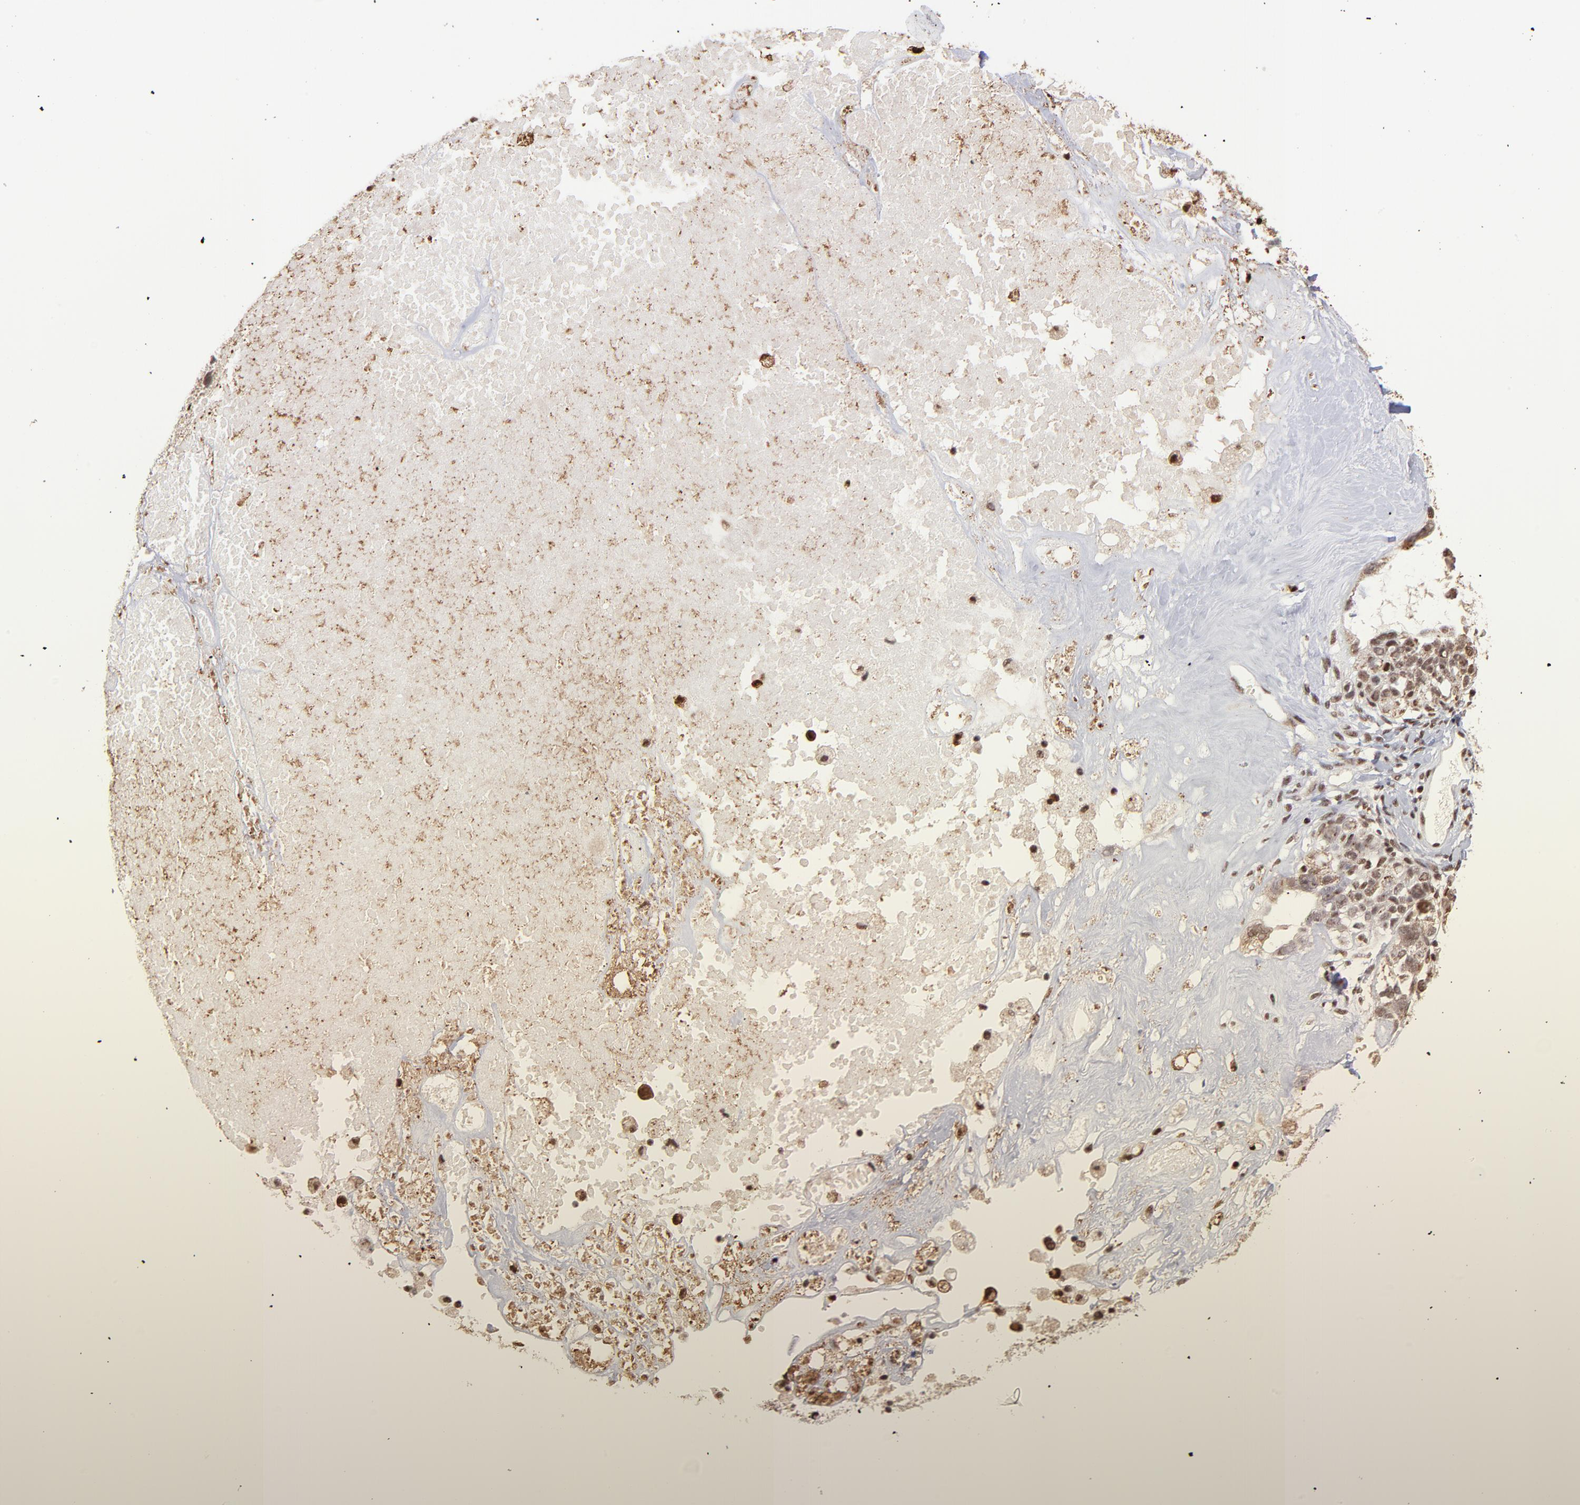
{"staining": {"intensity": "moderate", "quantity": ">75%", "location": "cytoplasmic/membranous,nuclear"}, "tissue": "ovarian cancer", "cell_type": "Tumor cells", "image_type": "cancer", "snomed": [{"axis": "morphology", "description": "Cystadenocarcinoma, serous, NOS"}, {"axis": "topography", "description": "Ovary"}], "caption": "A histopathology image showing moderate cytoplasmic/membranous and nuclear expression in approximately >75% of tumor cells in serous cystadenocarcinoma (ovarian), as visualized by brown immunohistochemical staining.", "gene": "ZFX", "patient": {"sex": "female", "age": 66}}